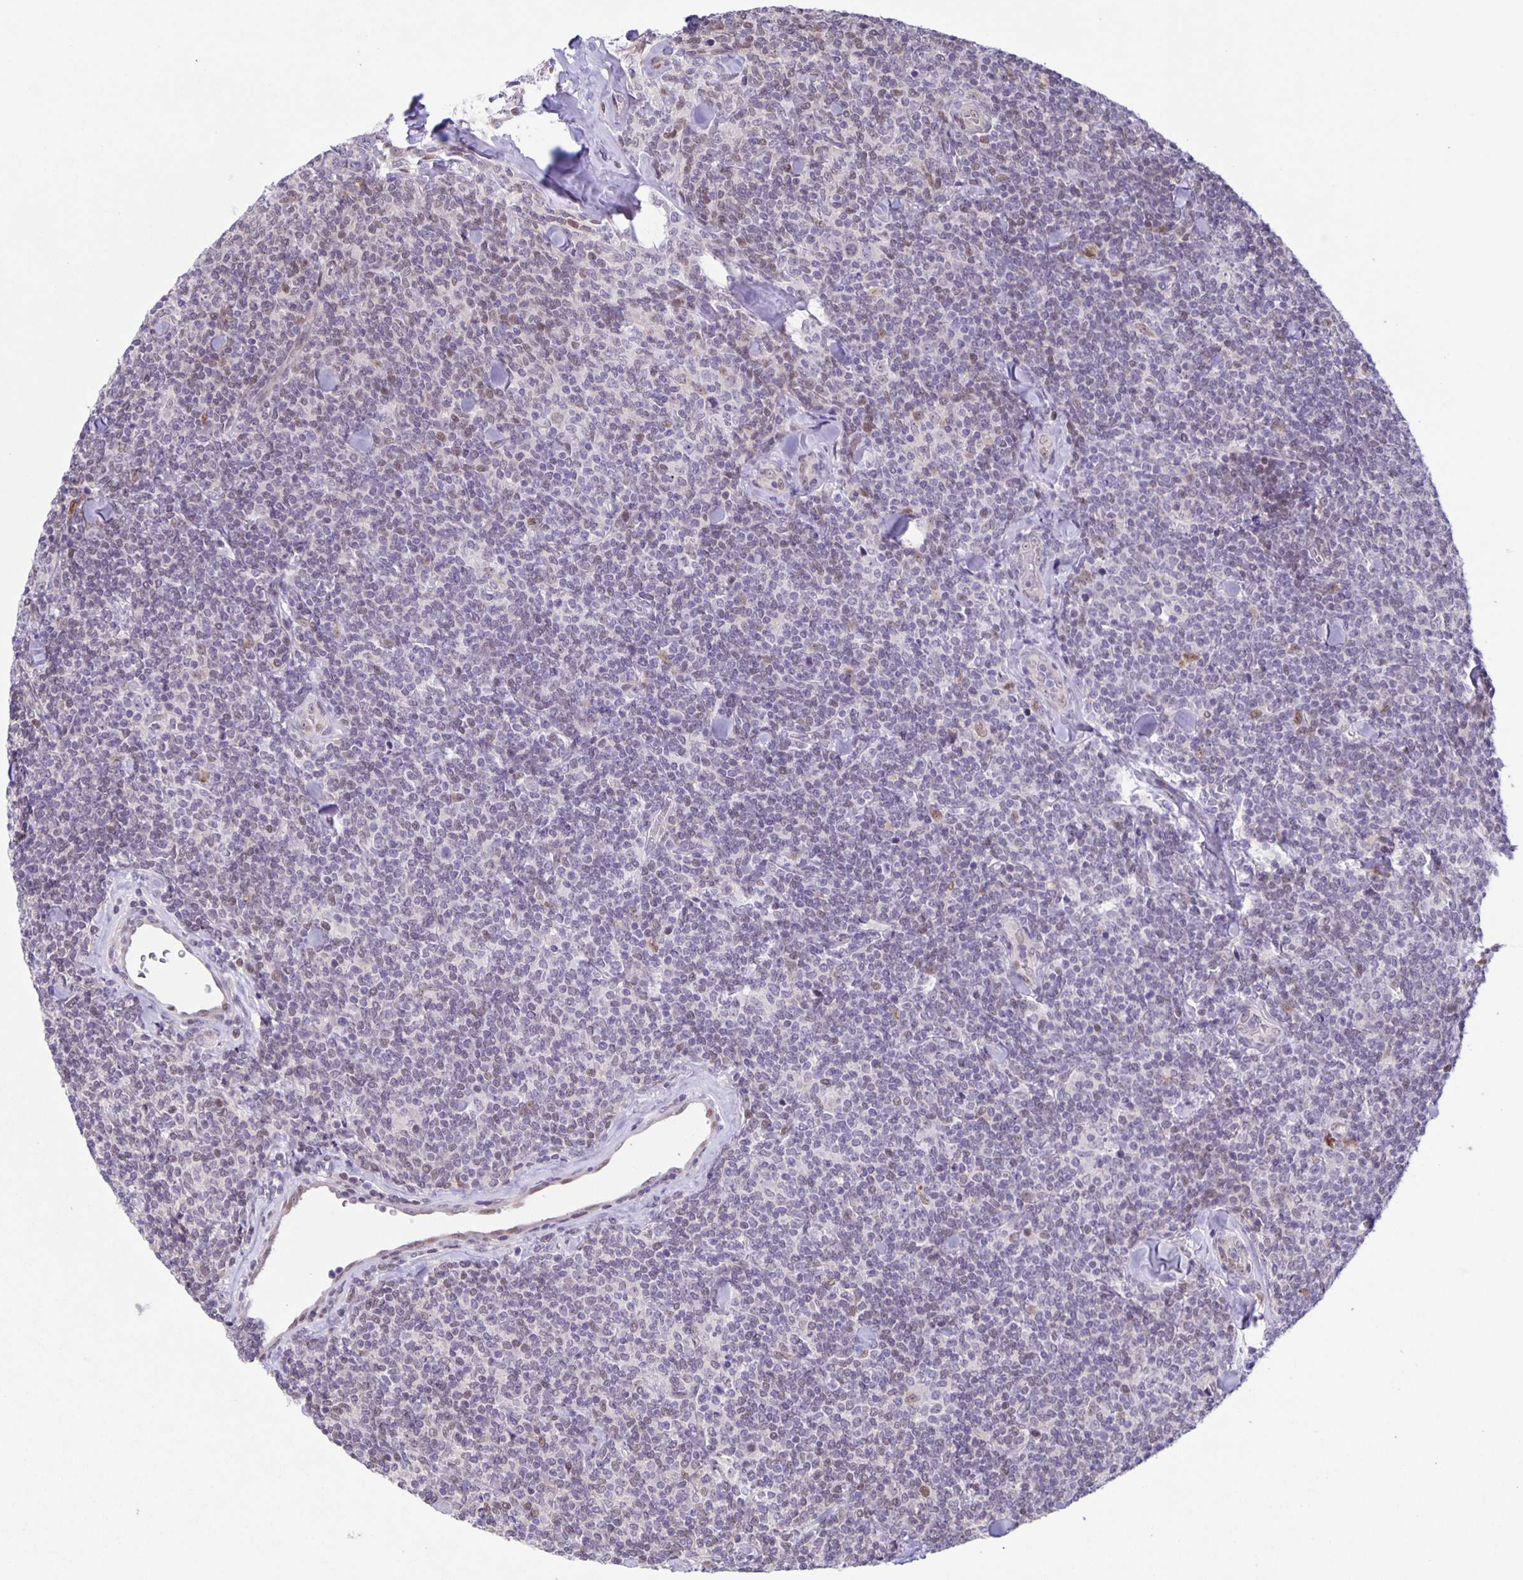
{"staining": {"intensity": "negative", "quantity": "none", "location": "none"}, "tissue": "lymphoma", "cell_type": "Tumor cells", "image_type": "cancer", "snomed": [{"axis": "morphology", "description": "Malignant lymphoma, non-Hodgkin's type, Low grade"}, {"axis": "topography", "description": "Lymph node"}], "caption": "A micrograph of lymphoma stained for a protein displays no brown staining in tumor cells.", "gene": "MAPK12", "patient": {"sex": "female", "age": 56}}